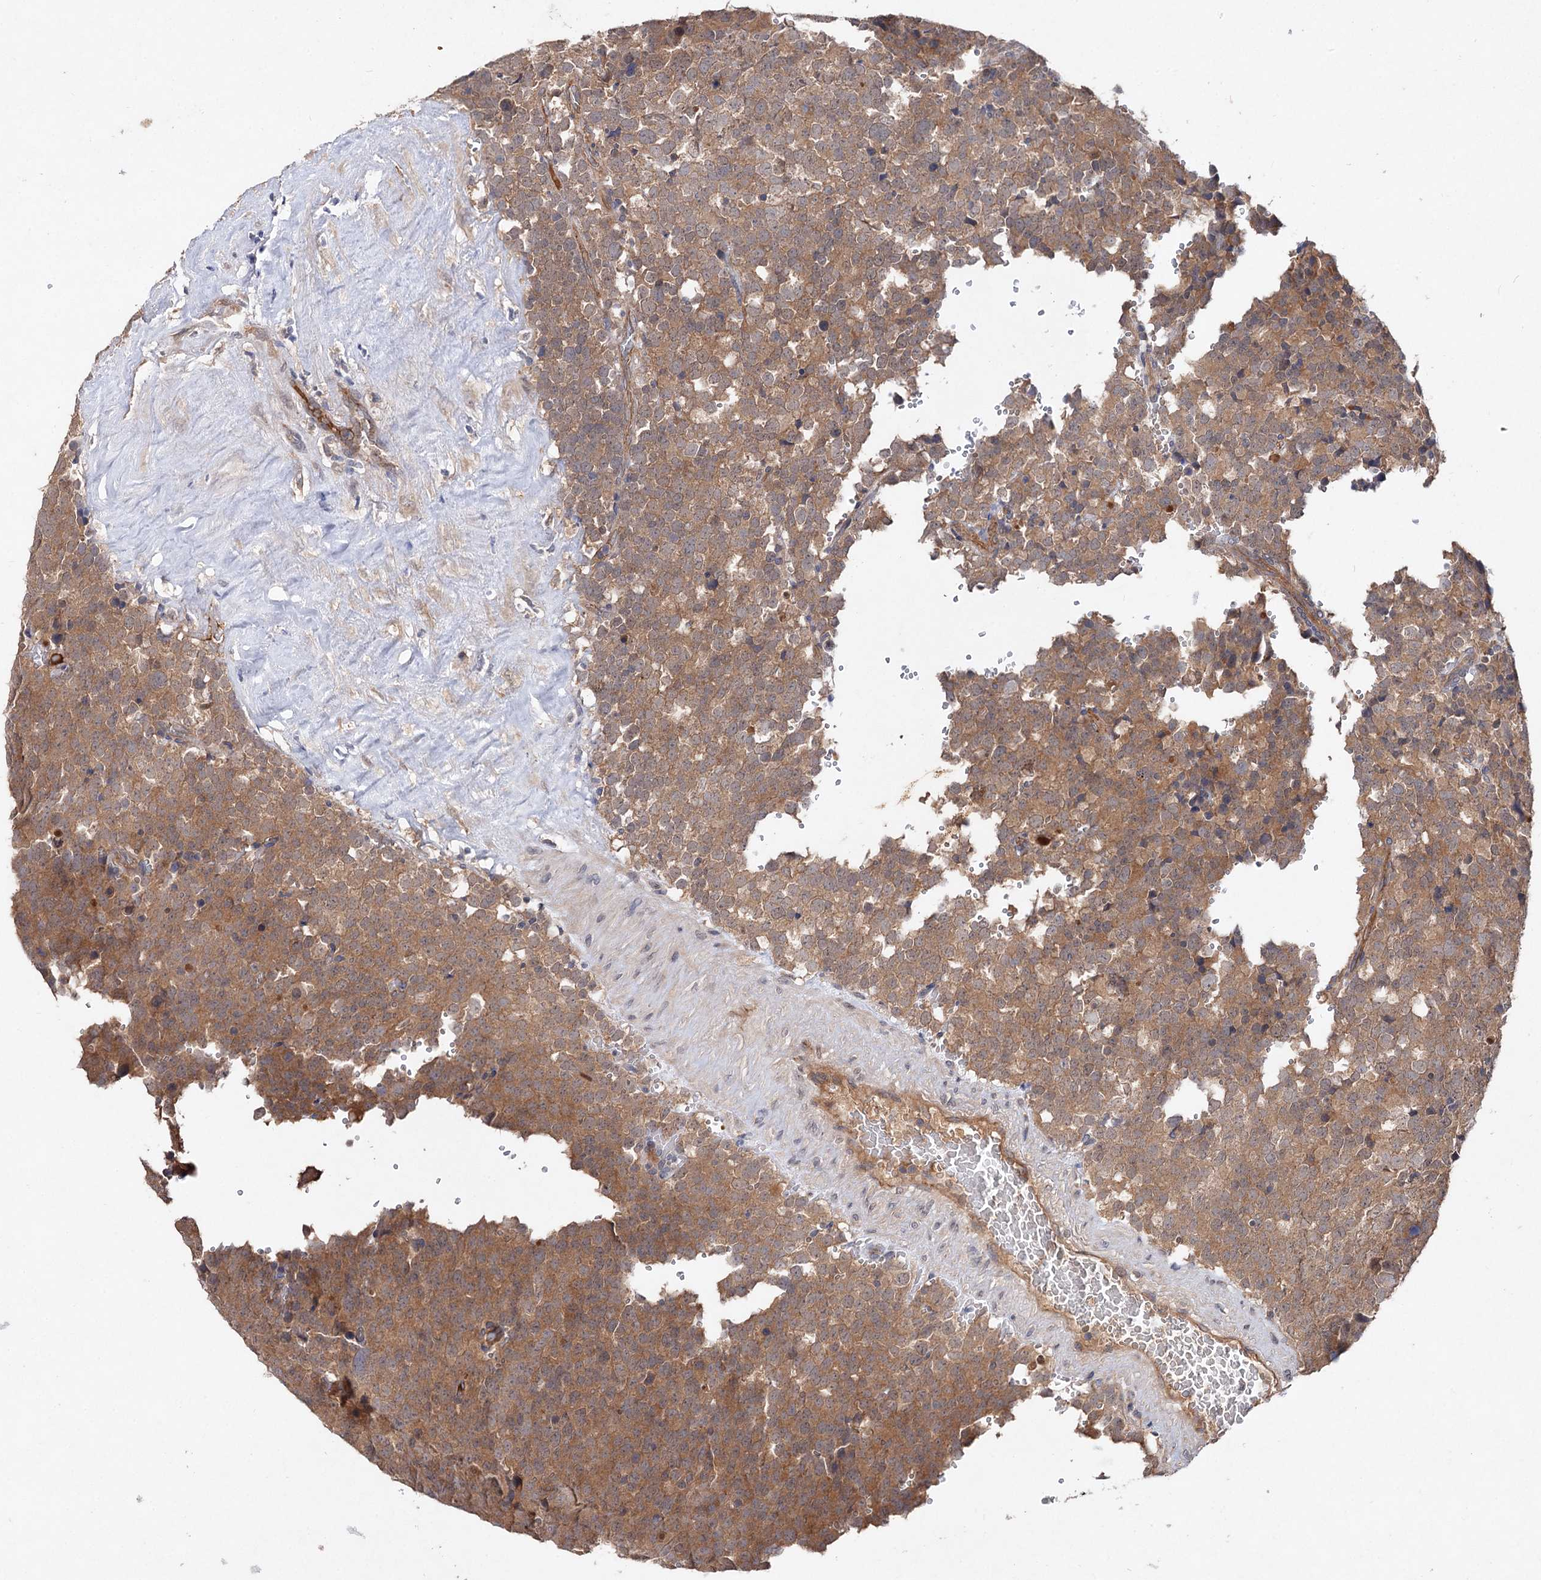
{"staining": {"intensity": "moderate", "quantity": ">75%", "location": "cytoplasmic/membranous"}, "tissue": "testis cancer", "cell_type": "Tumor cells", "image_type": "cancer", "snomed": [{"axis": "morphology", "description": "Seminoma, NOS"}, {"axis": "topography", "description": "Testis"}], "caption": "Immunohistochemical staining of testis seminoma displays moderate cytoplasmic/membranous protein expression in approximately >75% of tumor cells. The staining was performed using DAB (3,3'-diaminobenzidine), with brown indicating positive protein expression. Nuclei are stained blue with hematoxylin.", "gene": "NUDCD2", "patient": {"sex": "male", "age": 71}}